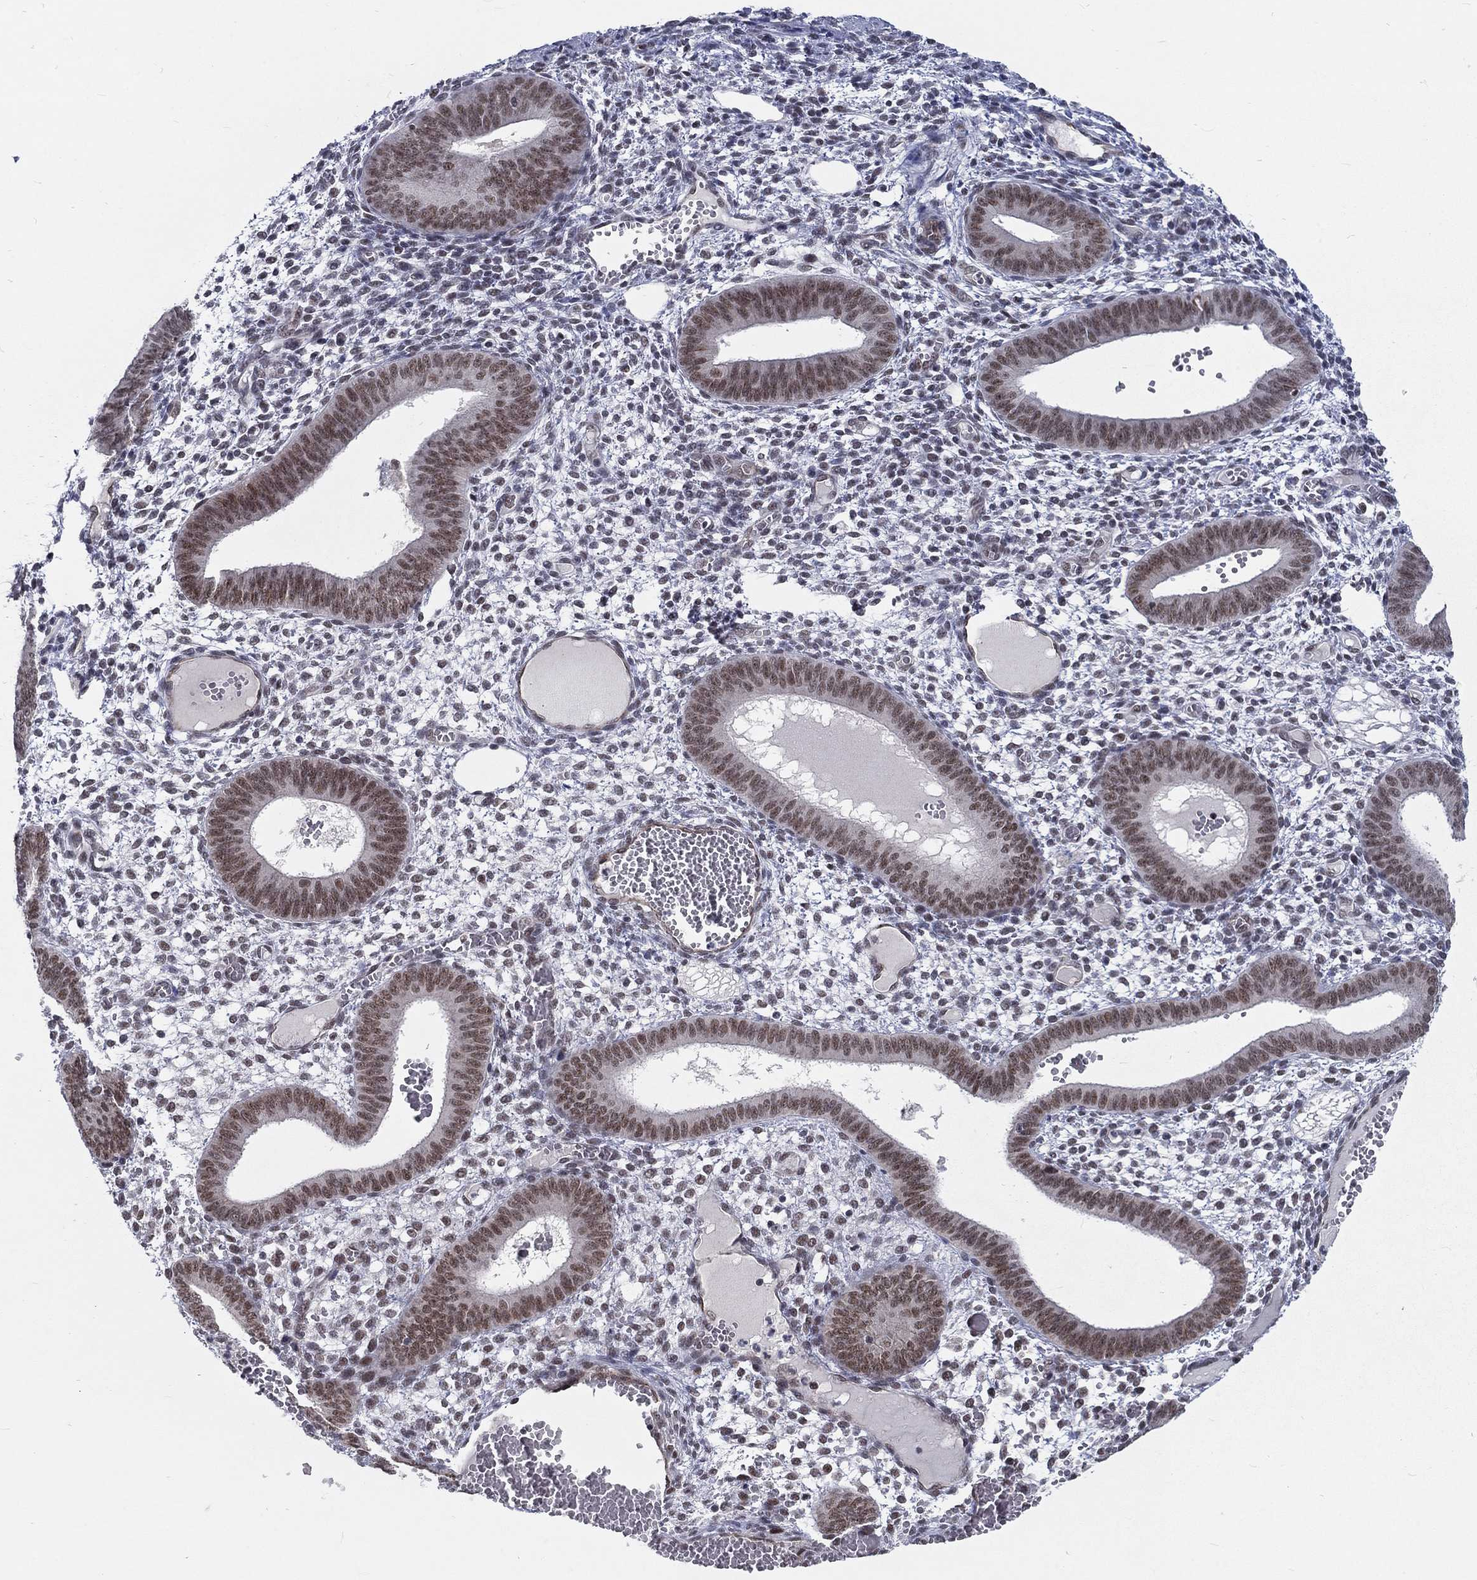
{"staining": {"intensity": "moderate", "quantity": "<25%", "location": "nuclear"}, "tissue": "endometrium", "cell_type": "Cells in endometrial stroma", "image_type": "normal", "snomed": [{"axis": "morphology", "description": "Normal tissue, NOS"}, {"axis": "topography", "description": "Endometrium"}], "caption": "This micrograph reveals immunohistochemistry staining of benign endometrium, with low moderate nuclear expression in approximately <25% of cells in endometrial stroma.", "gene": "ZBED1", "patient": {"sex": "female", "age": 42}}